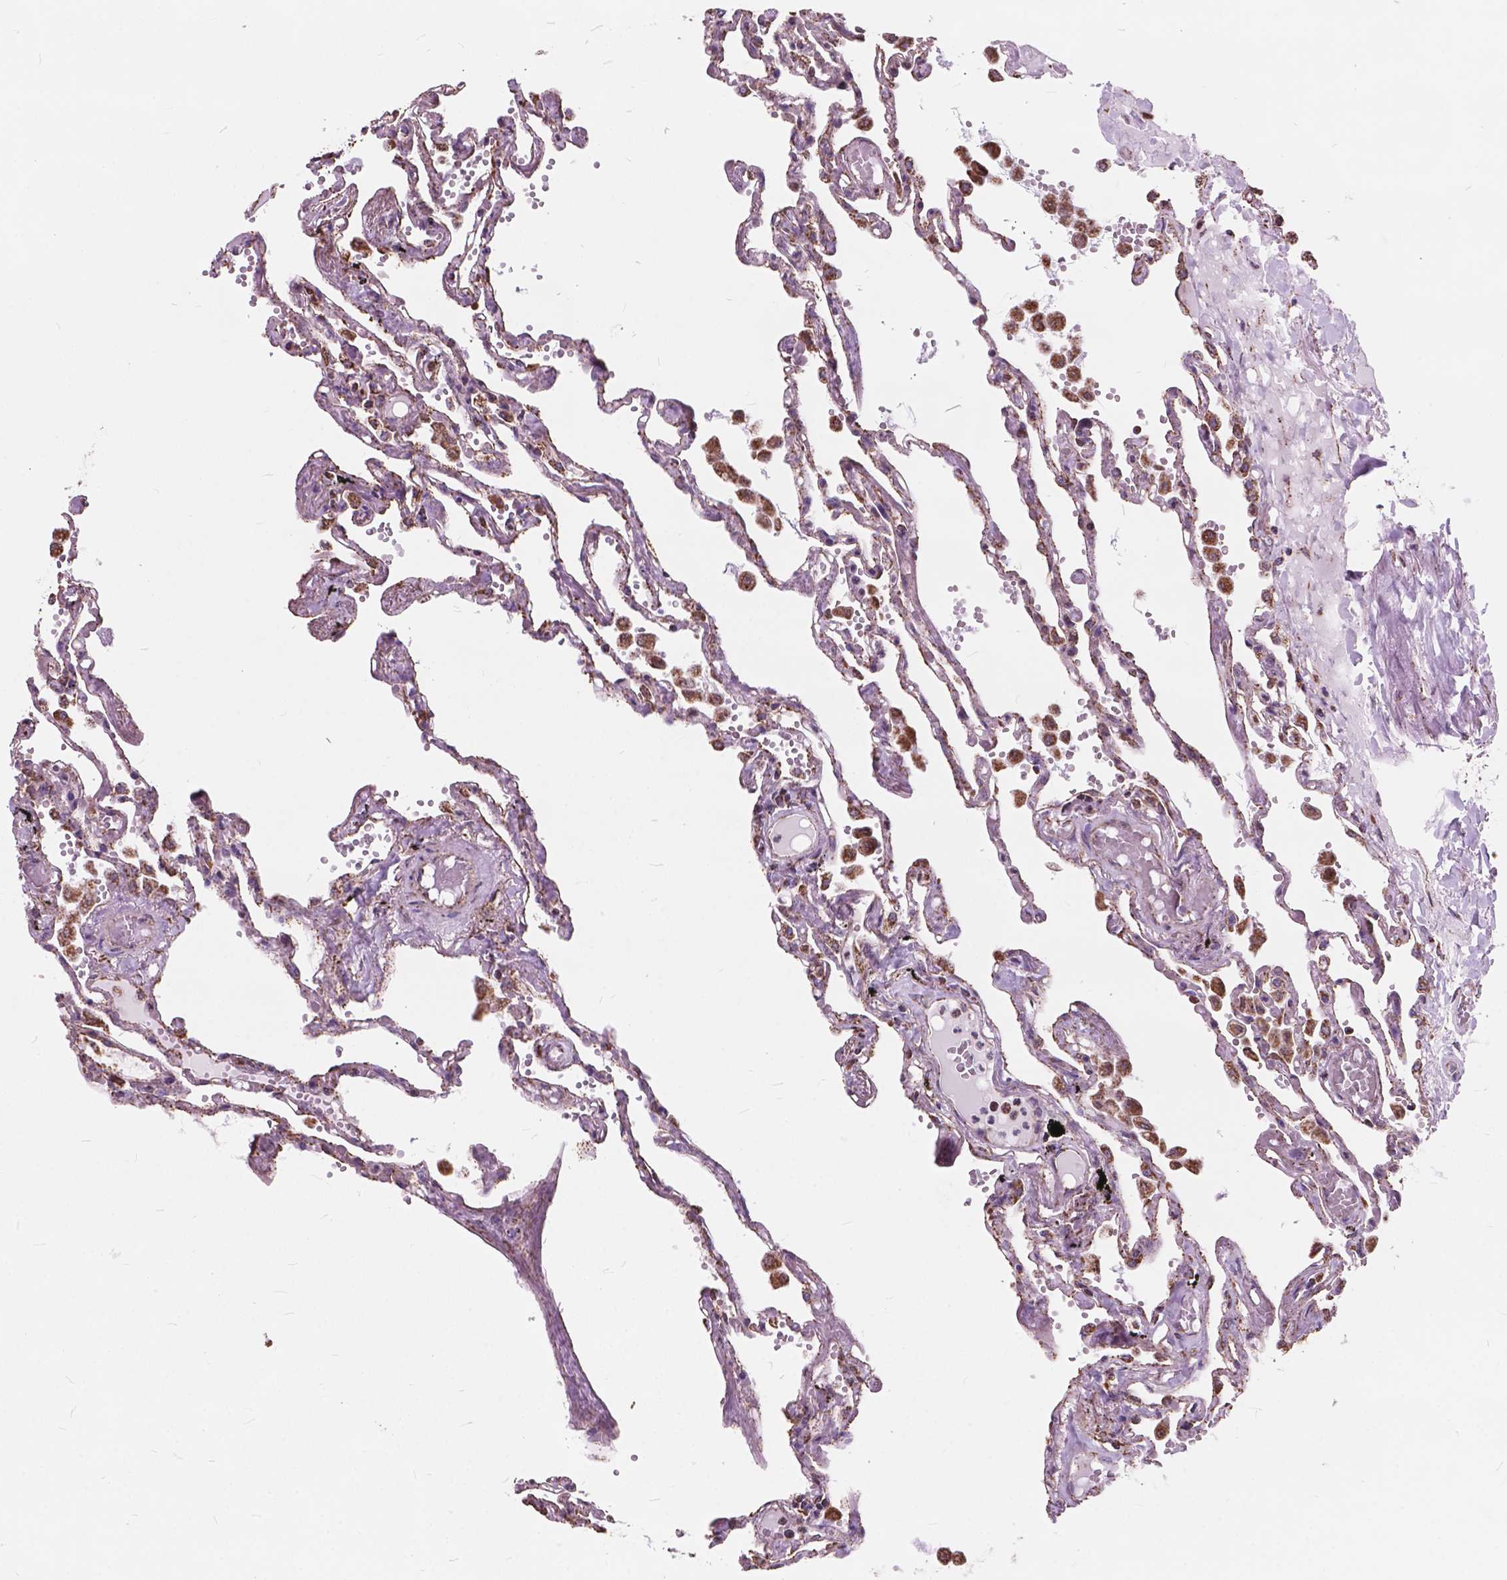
{"staining": {"intensity": "negative", "quantity": "none", "location": "none"}, "tissue": "lung", "cell_type": "Alveolar cells", "image_type": "normal", "snomed": [{"axis": "morphology", "description": "Normal tissue, NOS"}, {"axis": "morphology", "description": "Adenocarcinoma, NOS"}, {"axis": "topography", "description": "Cartilage tissue"}, {"axis": "topography", "description": "Lung"}], "caption": "Immunohistochemistry (IHC) histopathology image of normal lung stained for a protein (brown), which shows no positivity in alveolar cells. The staining was performed using DAB (3,3'-diaminobenzidine) to visualize the protein expression in brown, while the nuclei were stained in blue with hematoxylin (Magnification: 20x).", "gene": "SCOC", "patient": {"sex": "female", "age": 67}}